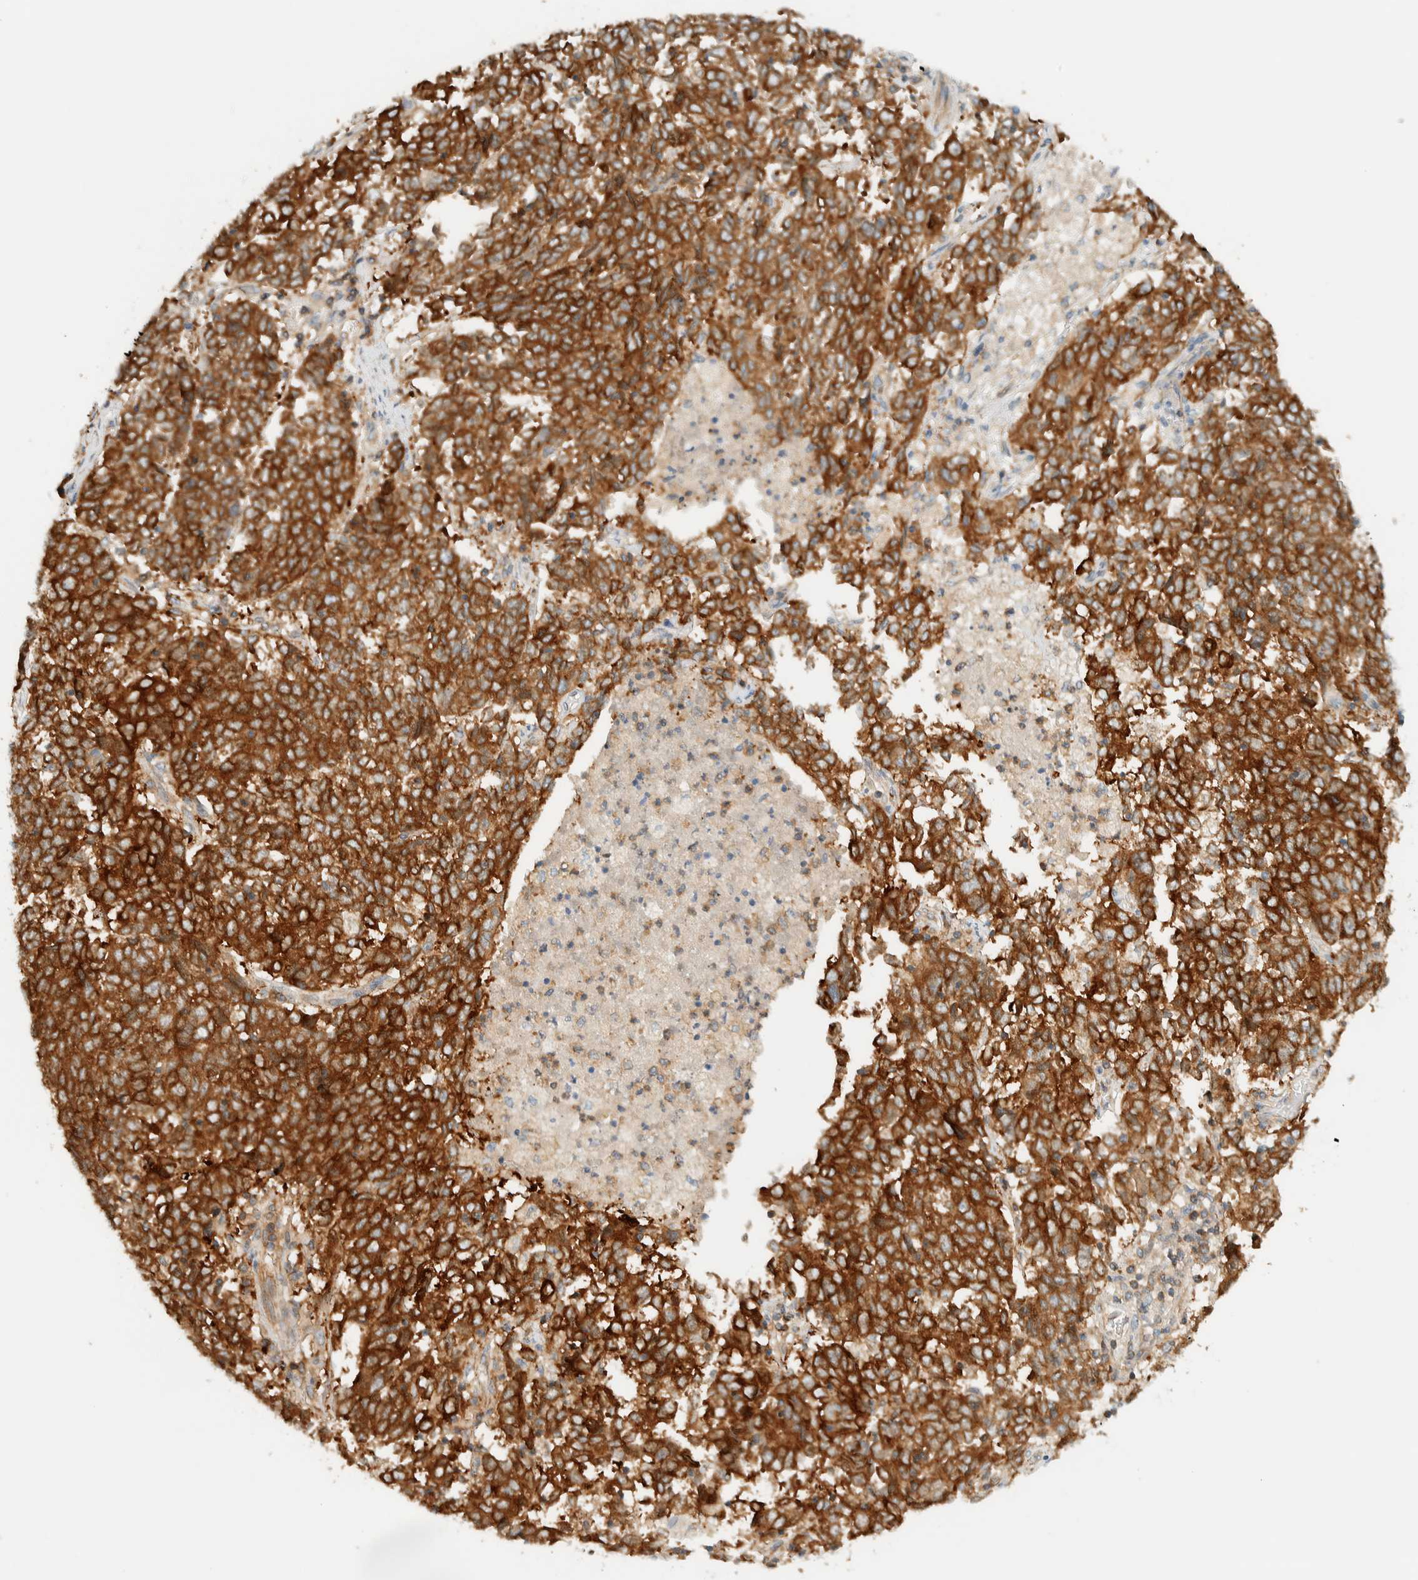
{"staining": {"intensity": "strong", "quantity": ">75%", "location": "cytoplasmic/membranous"}, "tissue": "endometrial cancer", "cell_type": "Tumor cells", "image_type": "cancer", "snomed": [{"axis": "morphology", "description": "Adenocarcinoma, NOS"}, {"axis": "topography", "description": "Endometrium"}], "caption": "Adenocarcinoma (endometrial) stained with DAB immunohistochemistry (IHC) exhibits high levels of strong cytoplasmic/membranous expression in approximately >75% of tumor cells.", "gene": "ARFGEF1", "patient": {"sex": "female", "age": 80}}